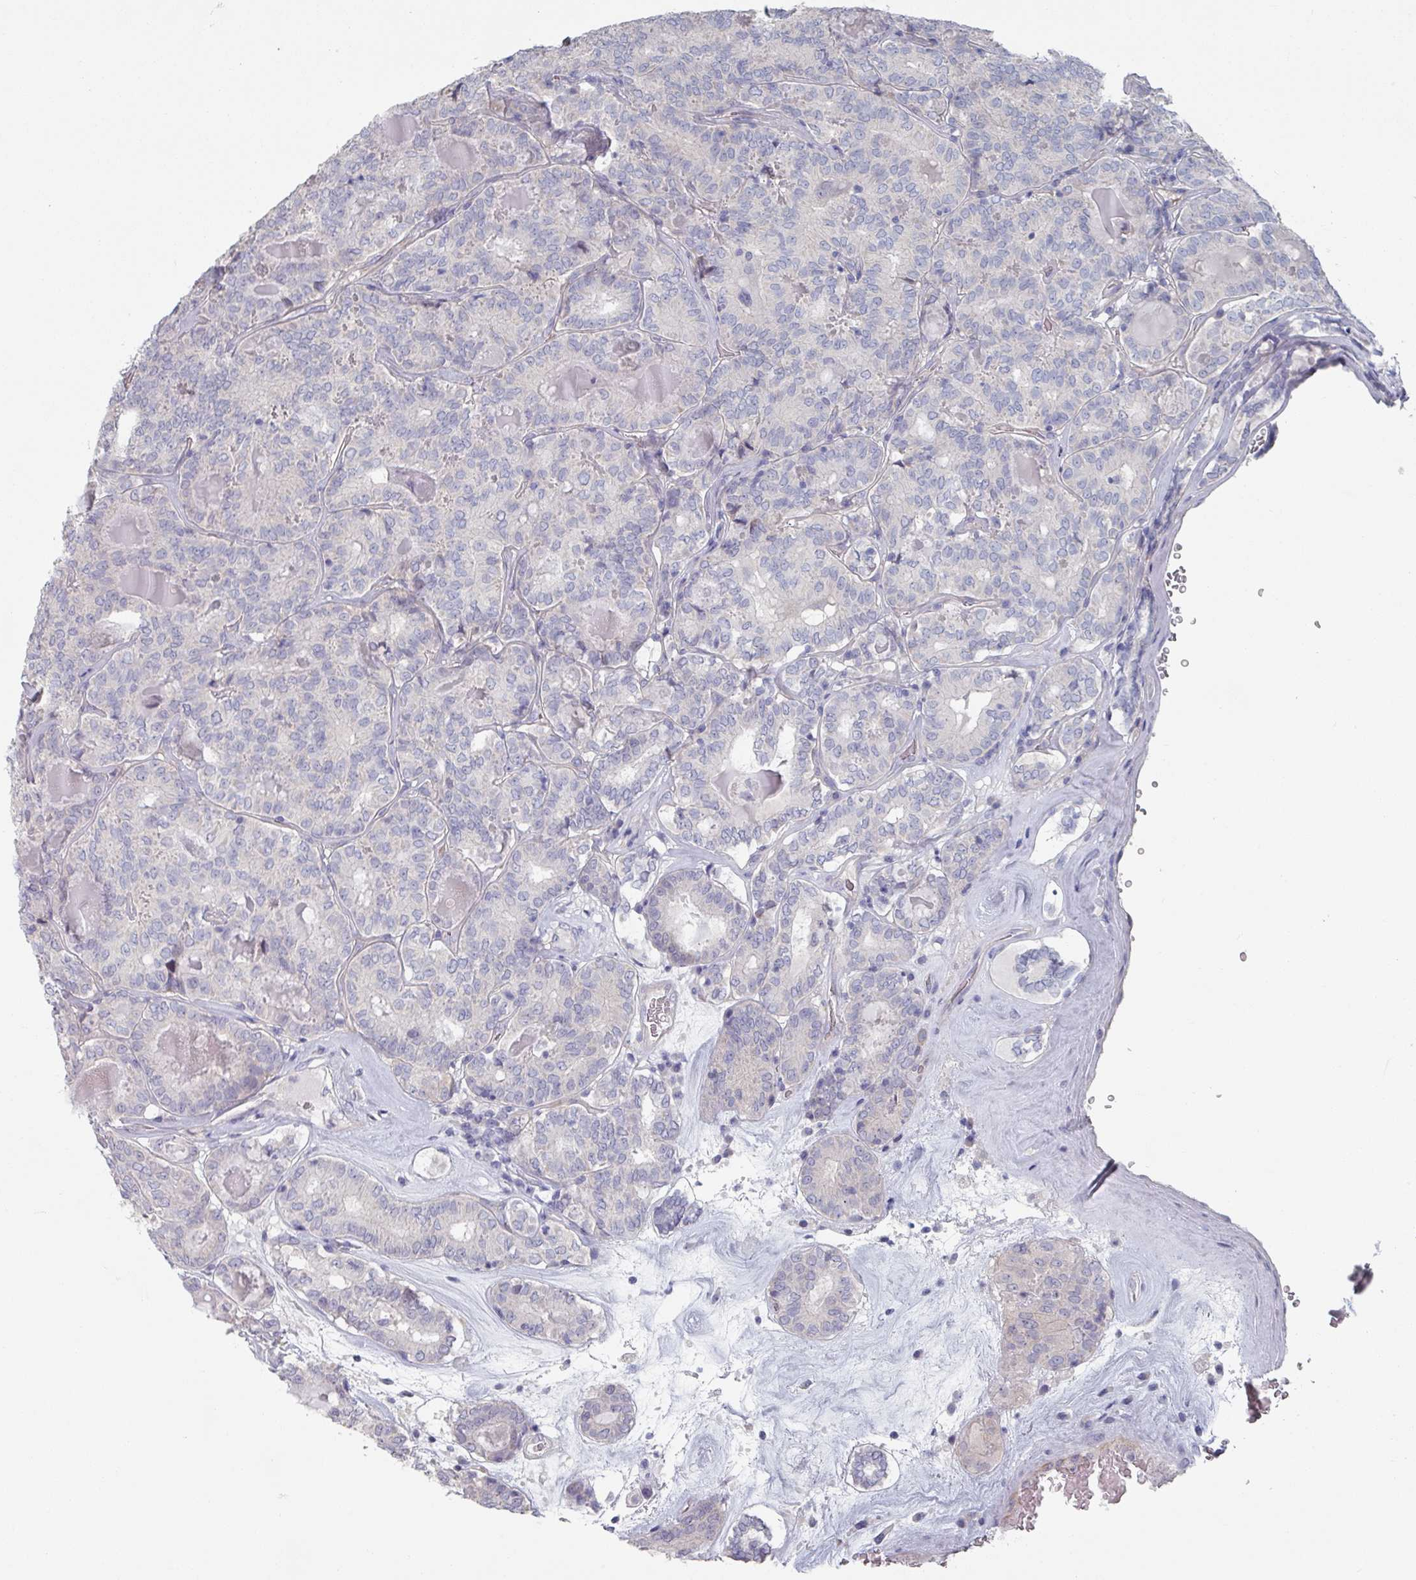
{"staining": {"intensity": "negative", "quantity": "none", "location": "none"}, "tissue": "thyroid cancer", "cell_type": "Tumor cells", "image_type": "cancer", "snomed": [{"axis": "morphology", "description": "Papillary adenocarcinoma, NOS"}, {"axis": "topography", "description": "Thyroid gland"}], "caption": "Thyroid papillary adenocarcinoma stained for a protein using IHC exhibits no expression tumor cells.", "gene": "EFL1", "patient": {"sex": "female", "age": 72}}